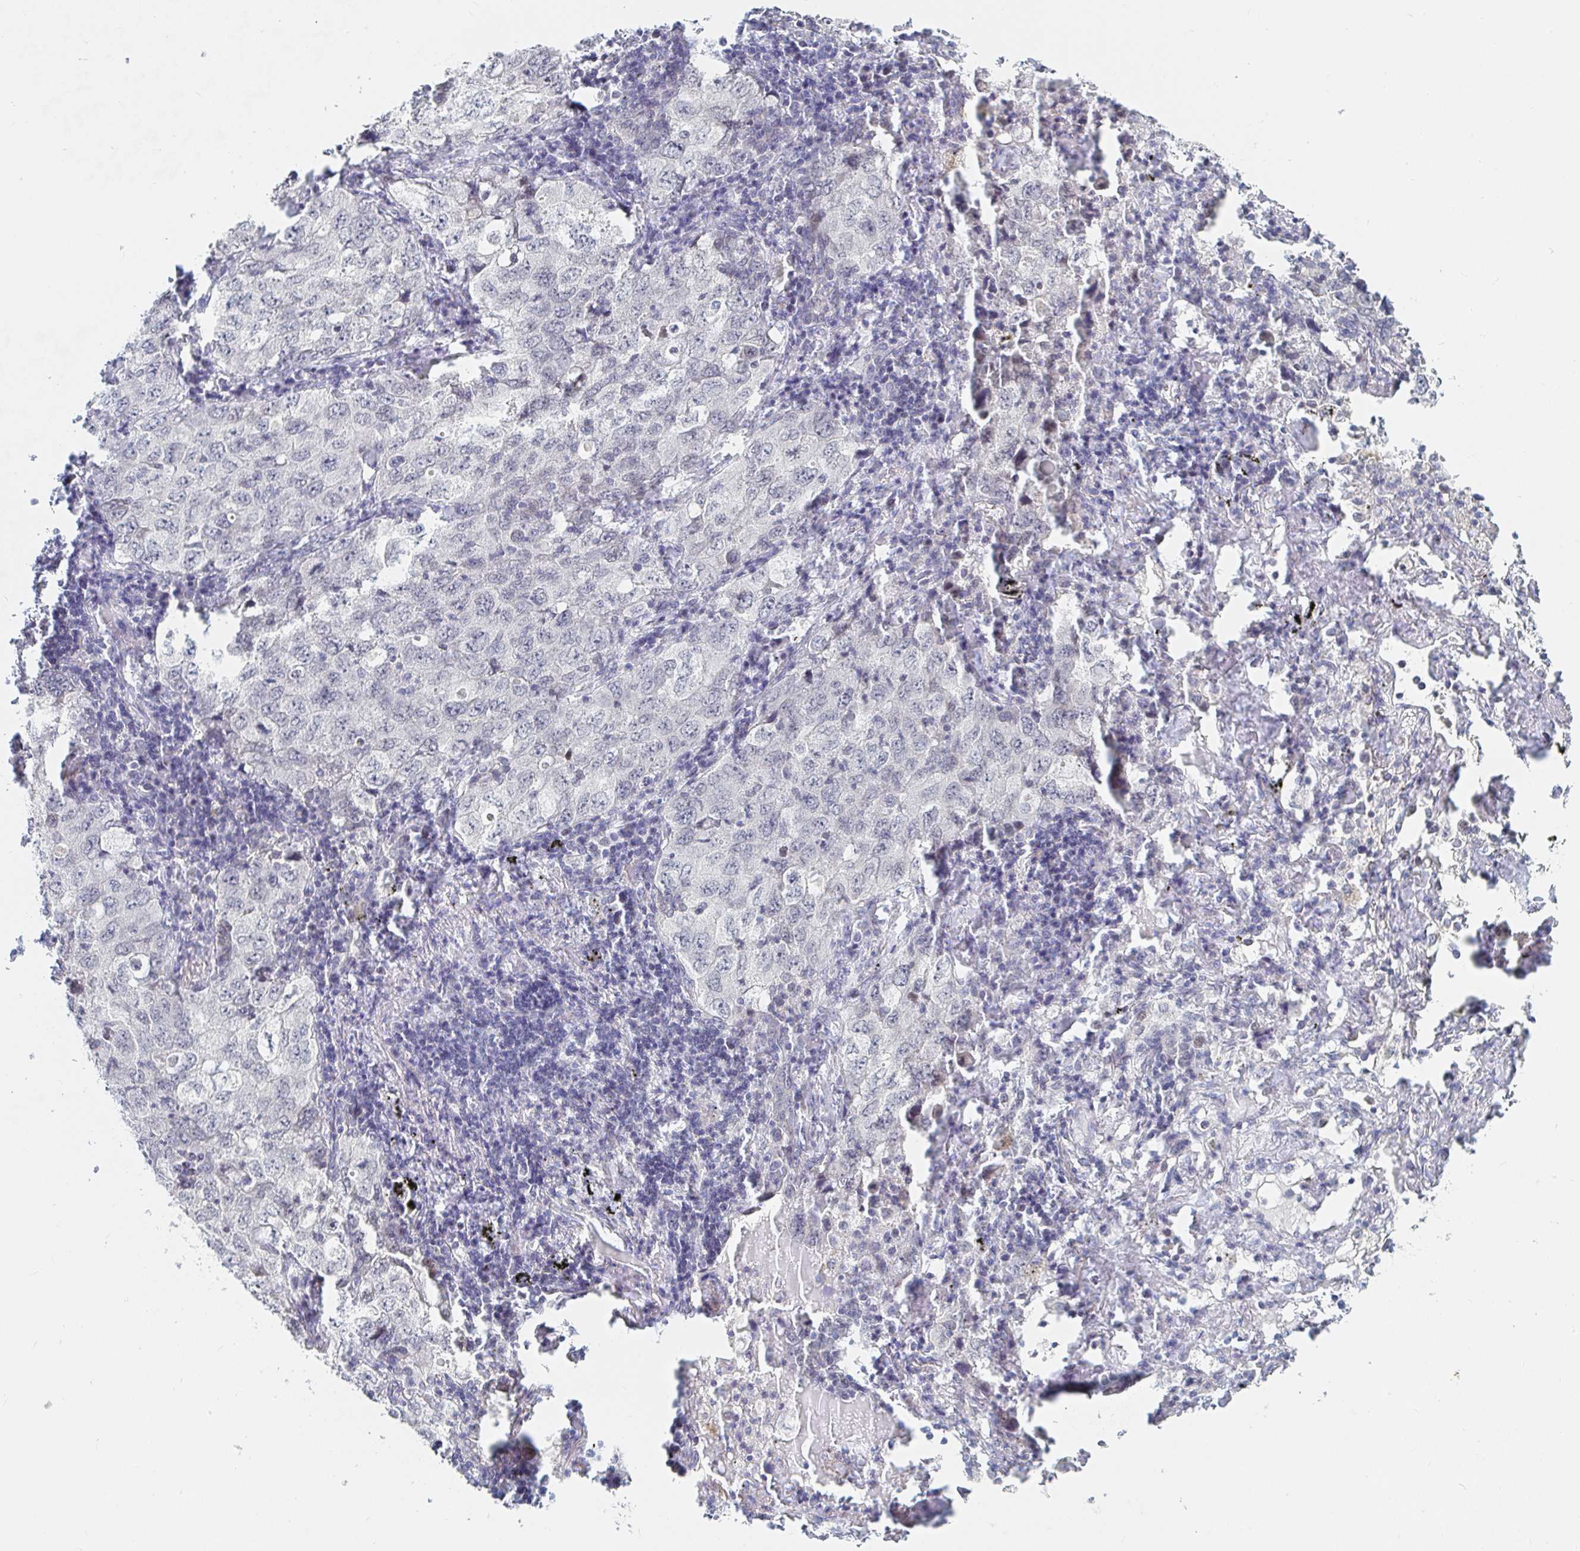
{"staining": {"intensity": "negative", "quantity": "none", "location": "none"}, "tissue": "lung cancer", "cell_type": "Tumor cells", "image_type": "cancer", "snomed": [{"axis": "morphology", "description": "Adenocarcinoma, NOS"}, {"axis": "topography", "description": "Lung"}], "caption": "IHC photomicrograph of neoplastic tissue: human lung cancer stained with DAB (3,3'-diaminobenzidine) displays no significant protein staining in tumor cells.", "gene": "CHD2", "patient": {"sex": "female", "age": 57}}